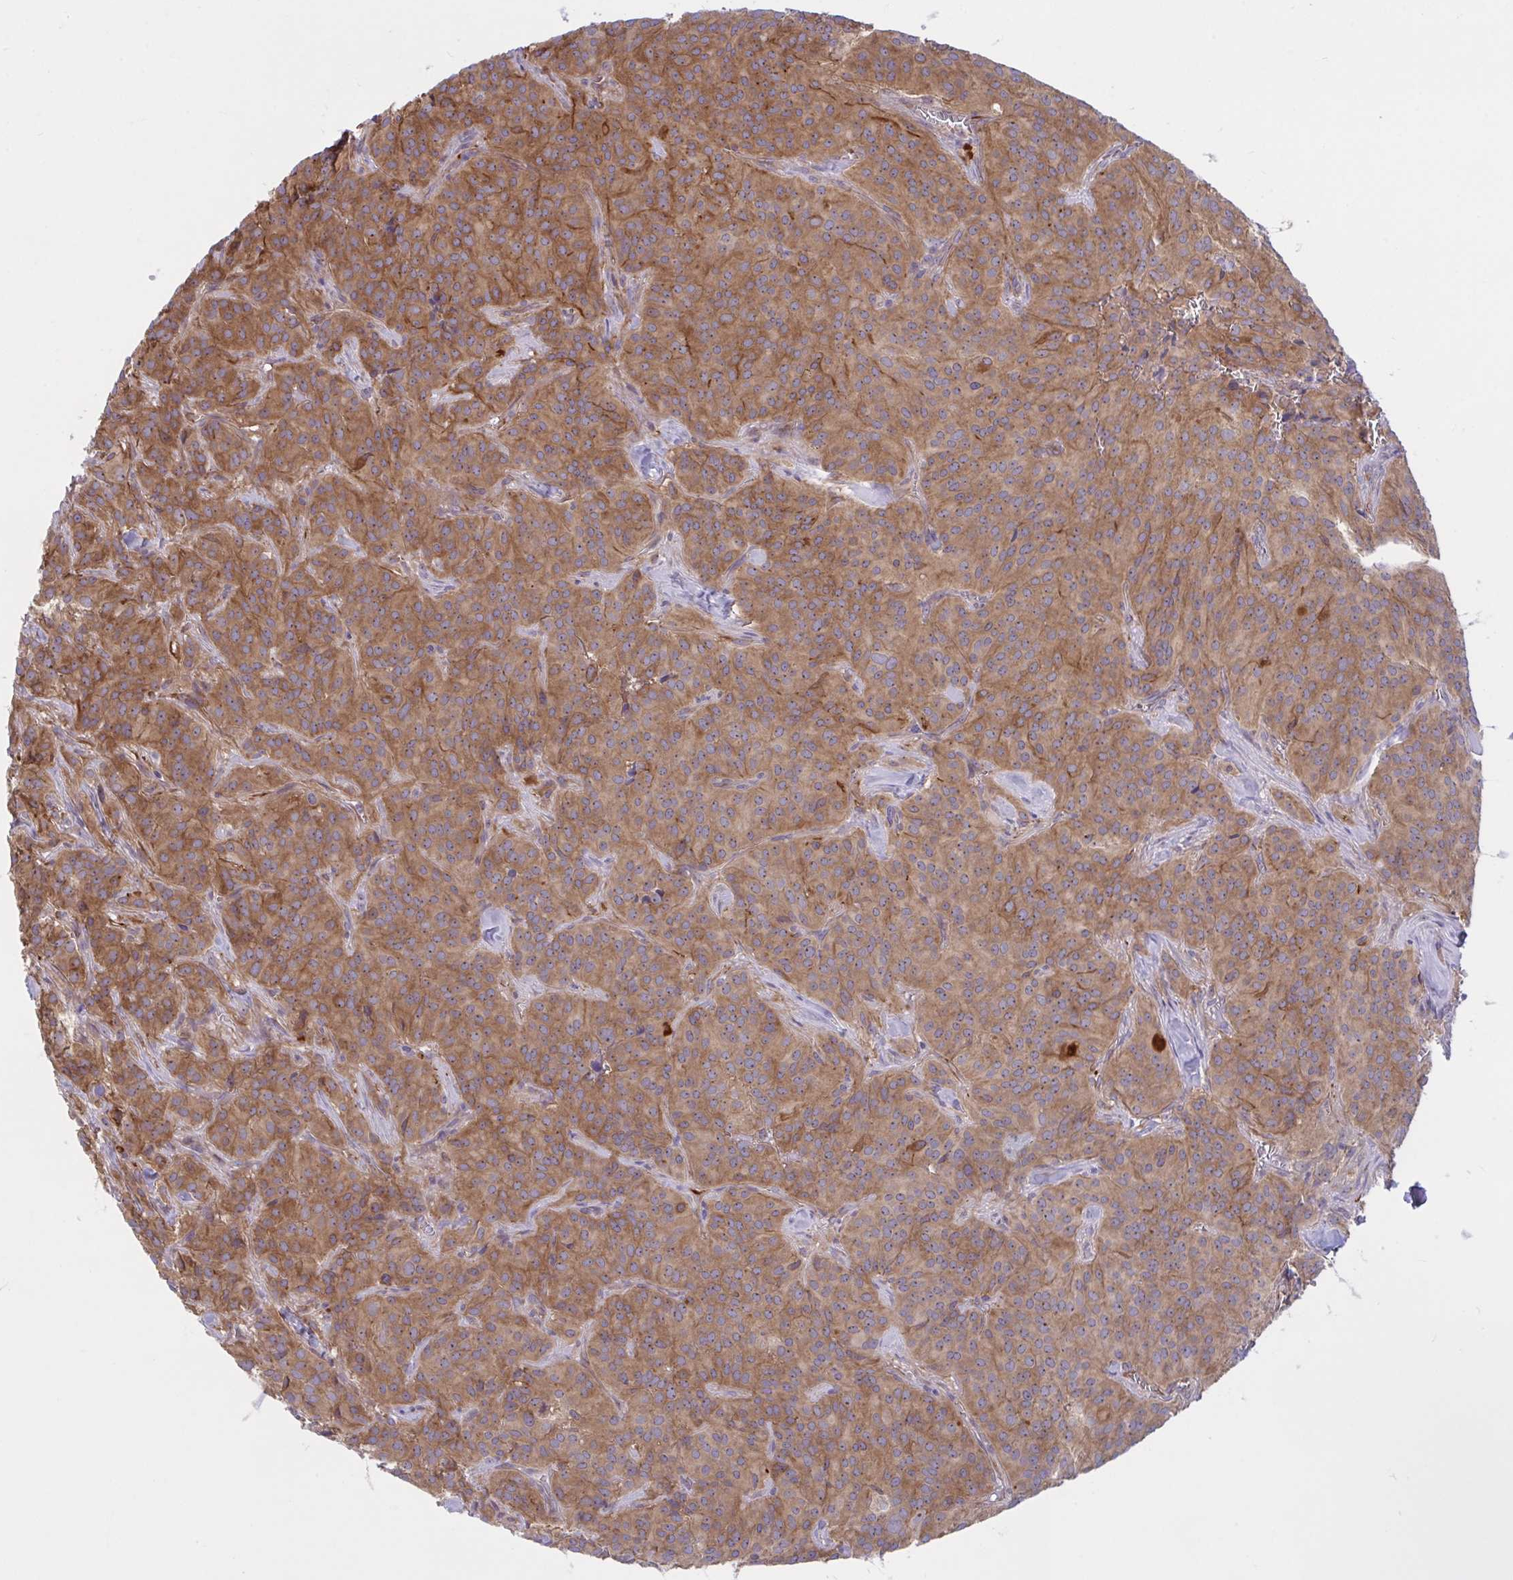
{"staining": {"intensity": "moderate", "quantity": ">75%", "location": "cytoplasmic/membranous"}, "tissue": "glioma", "cell_type": "Tumor cells", "image_type": "cancer", "snomed": [{"axis": "morphology", "description": "Glioma, malignant, Low grade"}, {"axis": "topography", "description": "Brain"}], "caption": "The image exhibits immunohistochemical staining of glioma. There is moderate cytoplasmic/membranous staining is seen in approximately >75% of tumor cells. (Brightfield microscopy of DAB IHC at high magnification).", "gene": "PRRT4", "patient": {"sex": "male", "age": 42}}